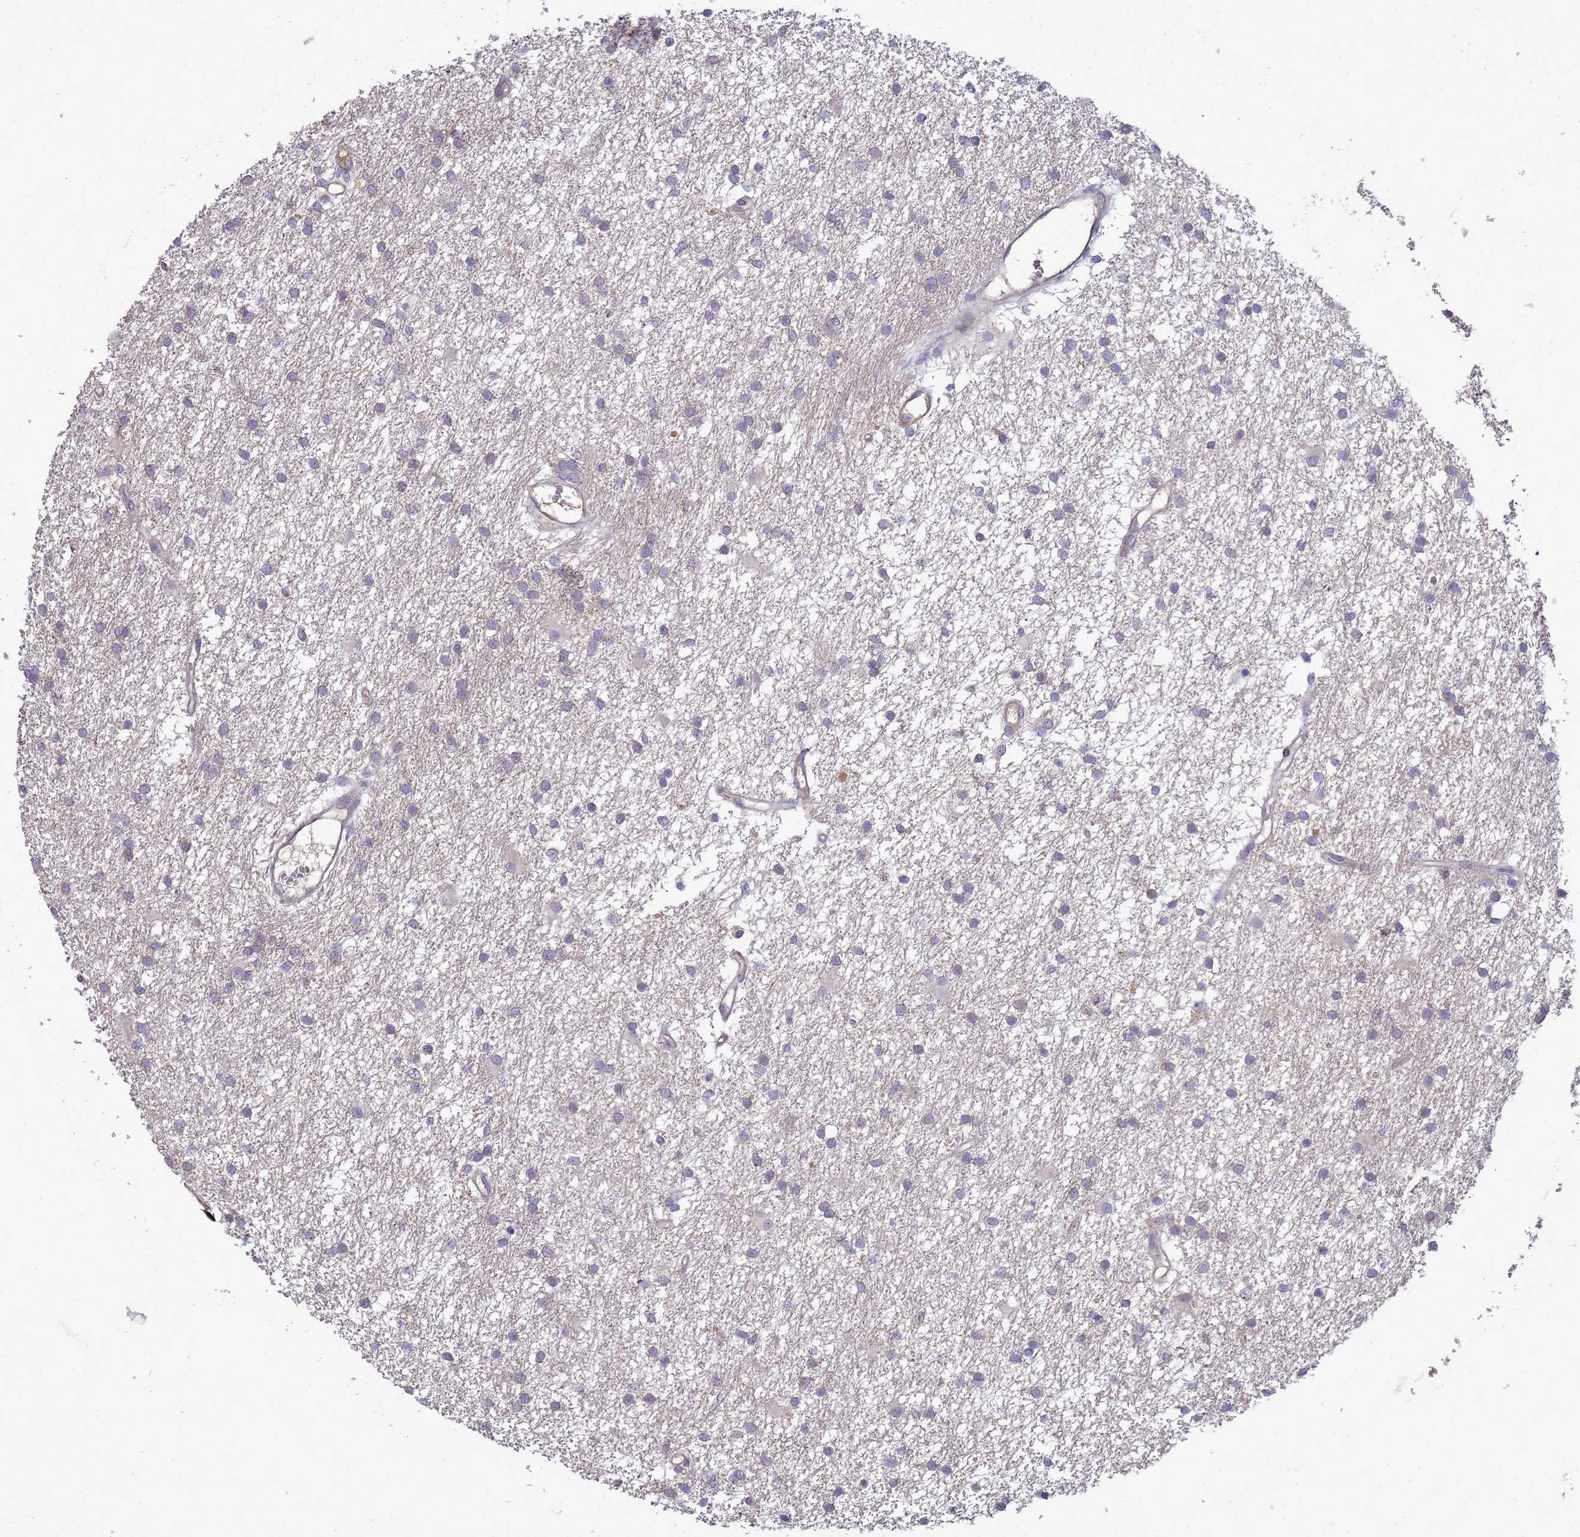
{"staining": {"intensity": "negative", "quantity": "none", "location": "none"}, "tissue": "glioma", "cell_type": "Tumor cells", "image_type": "cancer", "snomed": [{"axis": "morphology", "description": "Glioma, malignant, High grade"}, {"axis": "topography", "description": "Brain"}], "caption": "An image of human malignant glioma (high-grade) is negative for staining in tumor cells.", "gene": "TMEM74B", "patient": {"sex": "male", "age": 77}}